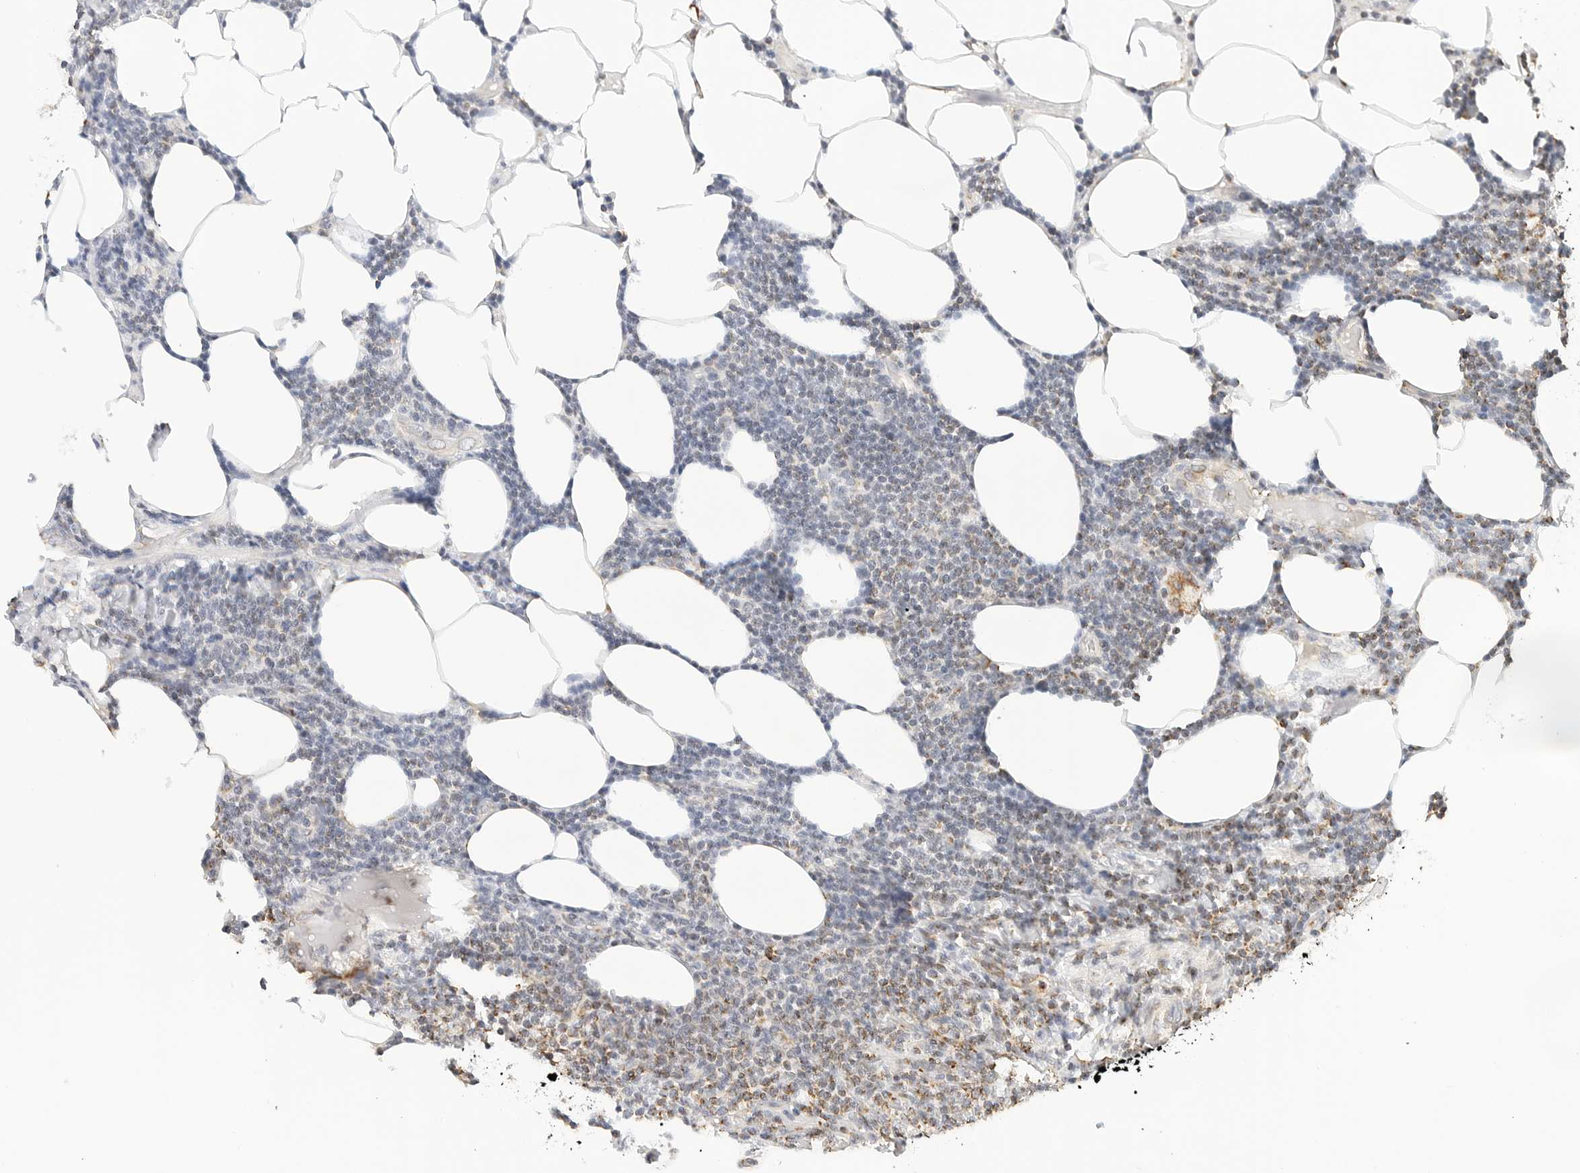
{"staining": {"intensity": "moderate", "quantity": "<25%", "location": "cytoplasmic/membranous"}, "tissue": "lymphoma", "cell_type": "Tumor cells", "image_type": "cancer", "snomed": [{"axis": "morphology", "description": "Malignant lymphoma, non-Hodgkin's type, Low grade"}, {"axis": "topography", "description": "Lymph node"}], "caption": "A photomicrograph of human low-grade malignant lymphoma, non-Hodgkin's type stained for a protein exhibits moderate cytoplasmic/membranous brown staining in tumor cells.", "gene": "ATL1", "patient": {"sex": "male", "age": 66}}